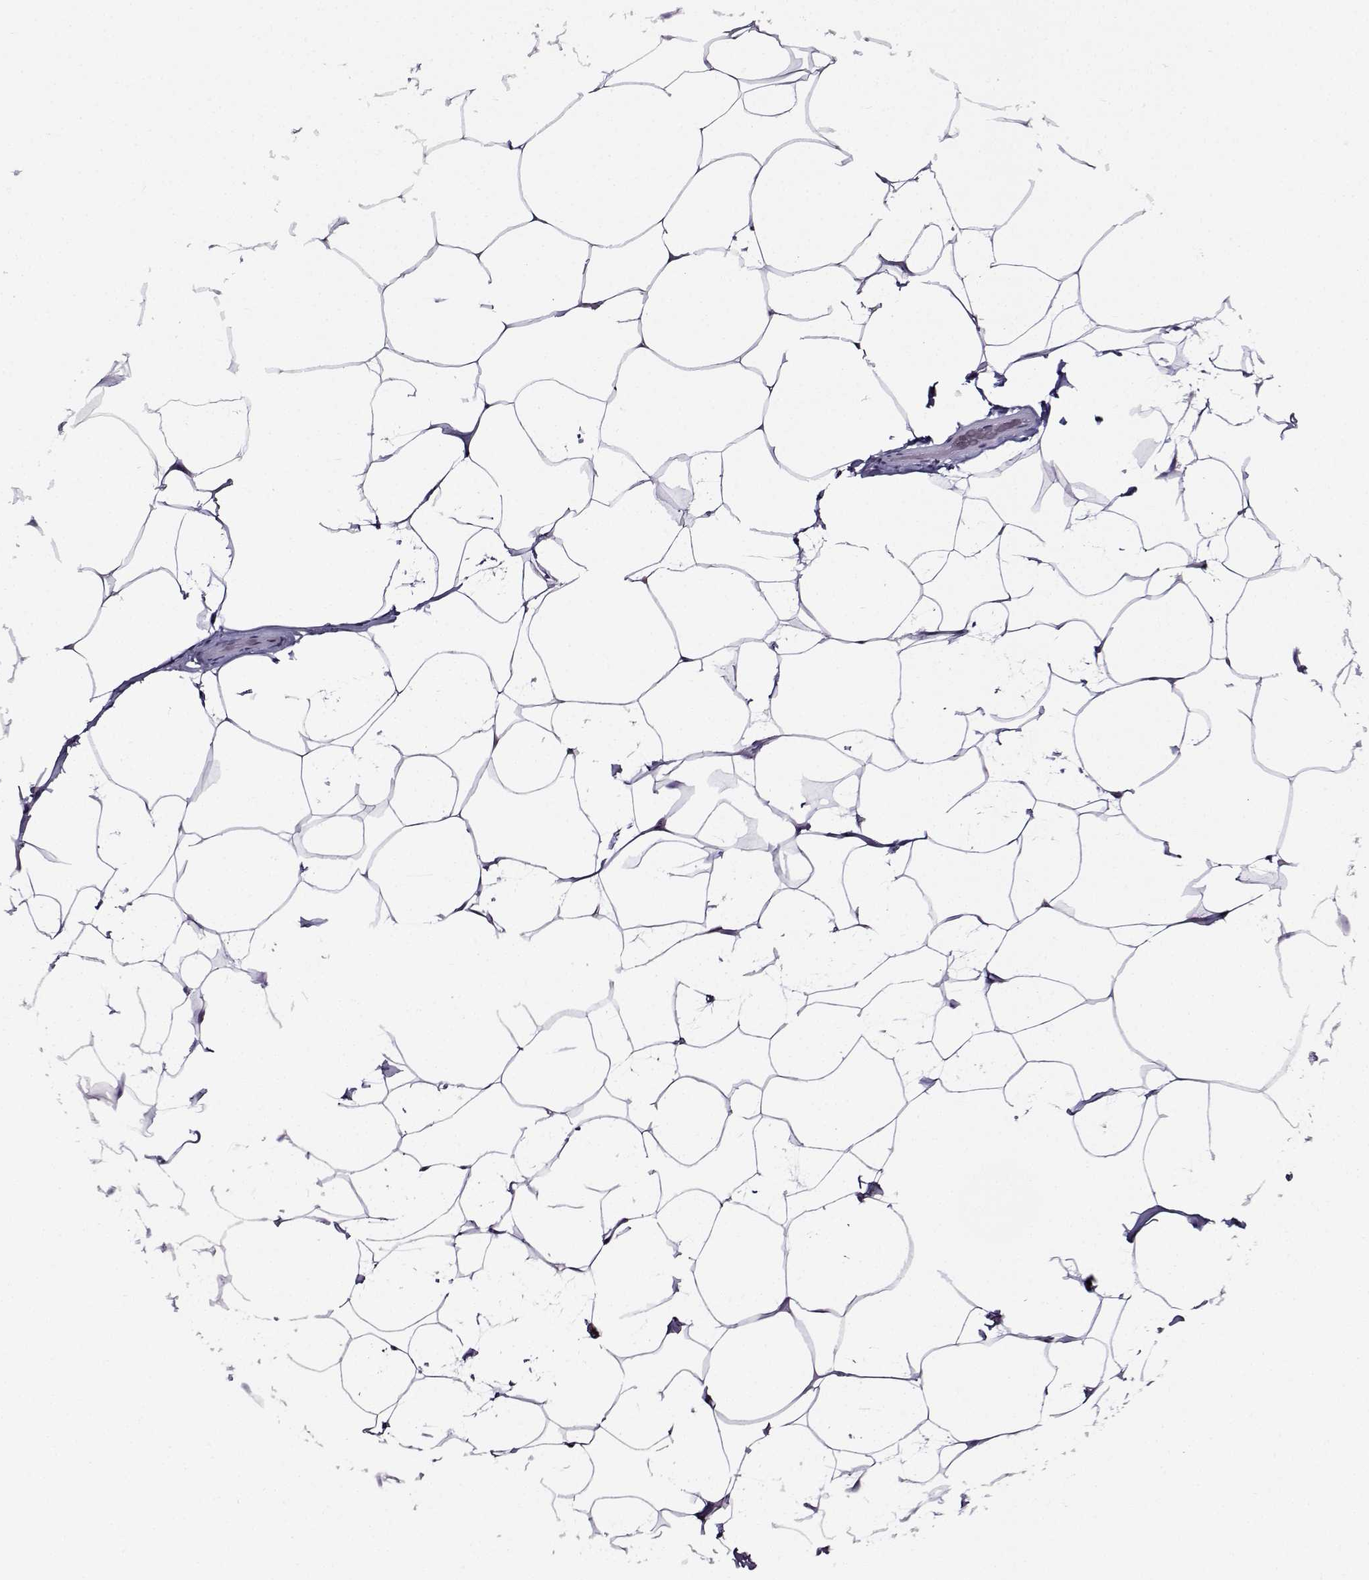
{"staining": {"intensity": "negative", "quantity": "none", "location": "none"}, "tissue": "breast", "cell_type": "Adipocytes", "image_type": "normal", "snomed": [{"axis": "morphology", "description": "Normal tissue, NOS"}, {"axis": "topography", "description": "Breast"}], "caption": "DAB (3,3'-diaminobenzidine) immunohistochemical staining of normal human breast reveals no significant positivity in adipocytes.", "gene": "TMEM266", "patient": {"sex": "female", "age": 32}}